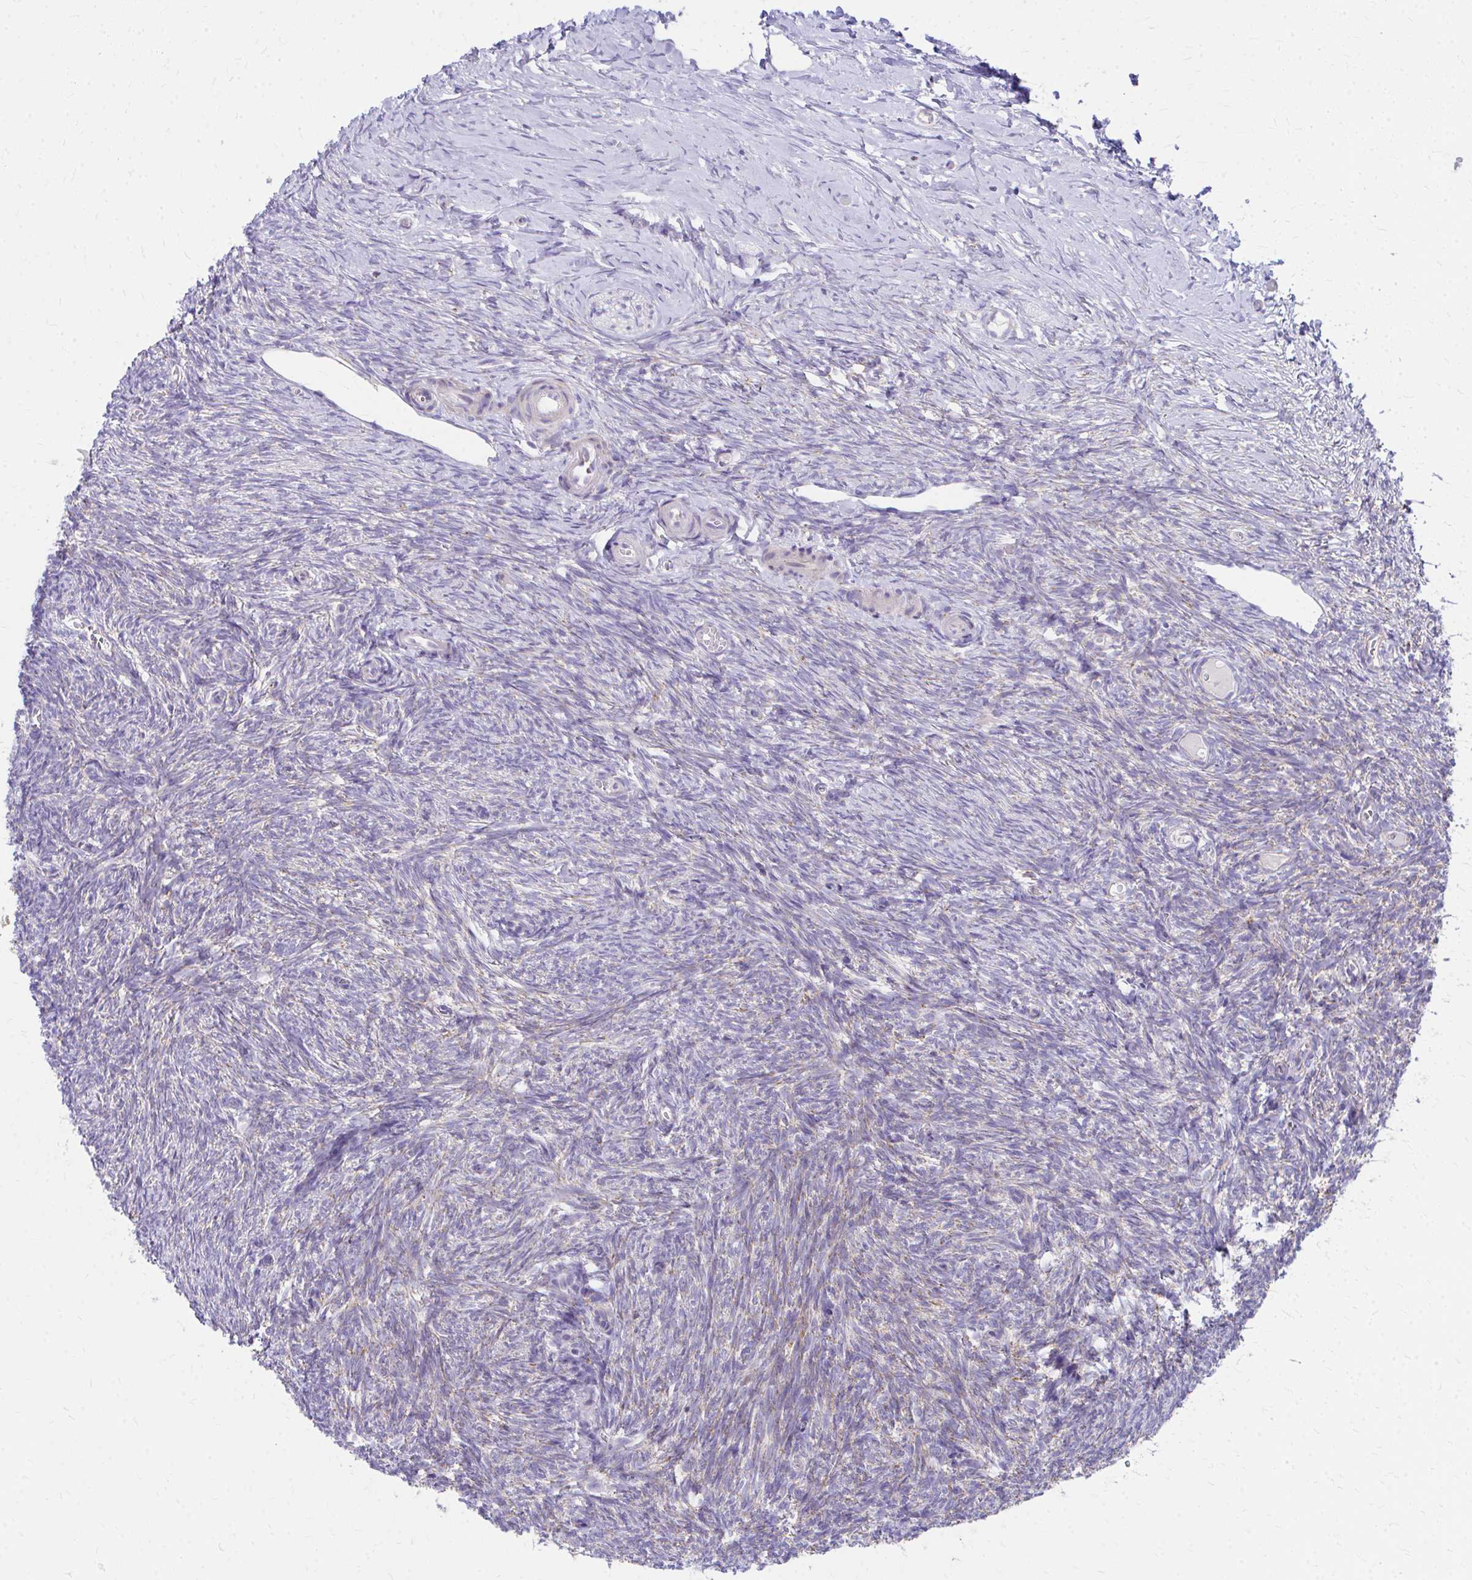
{"staining": {"intensity": "negative", "quantity": "none", "location": "none"}, "tissue": "ovary", "cell_type": "Ovarian stroma cells", "image_type": "normal", "snomed": [{"axis": "morphology", "description": "Normal tissue, NOS"}, {"axis": "topography", "description": "Ovary"}], "caption": "Ovarian stroma cells show no significant staining in unremarkable ovary.", "gene": "MRPL19", "patient": {"sex": "female", "age": 39}}